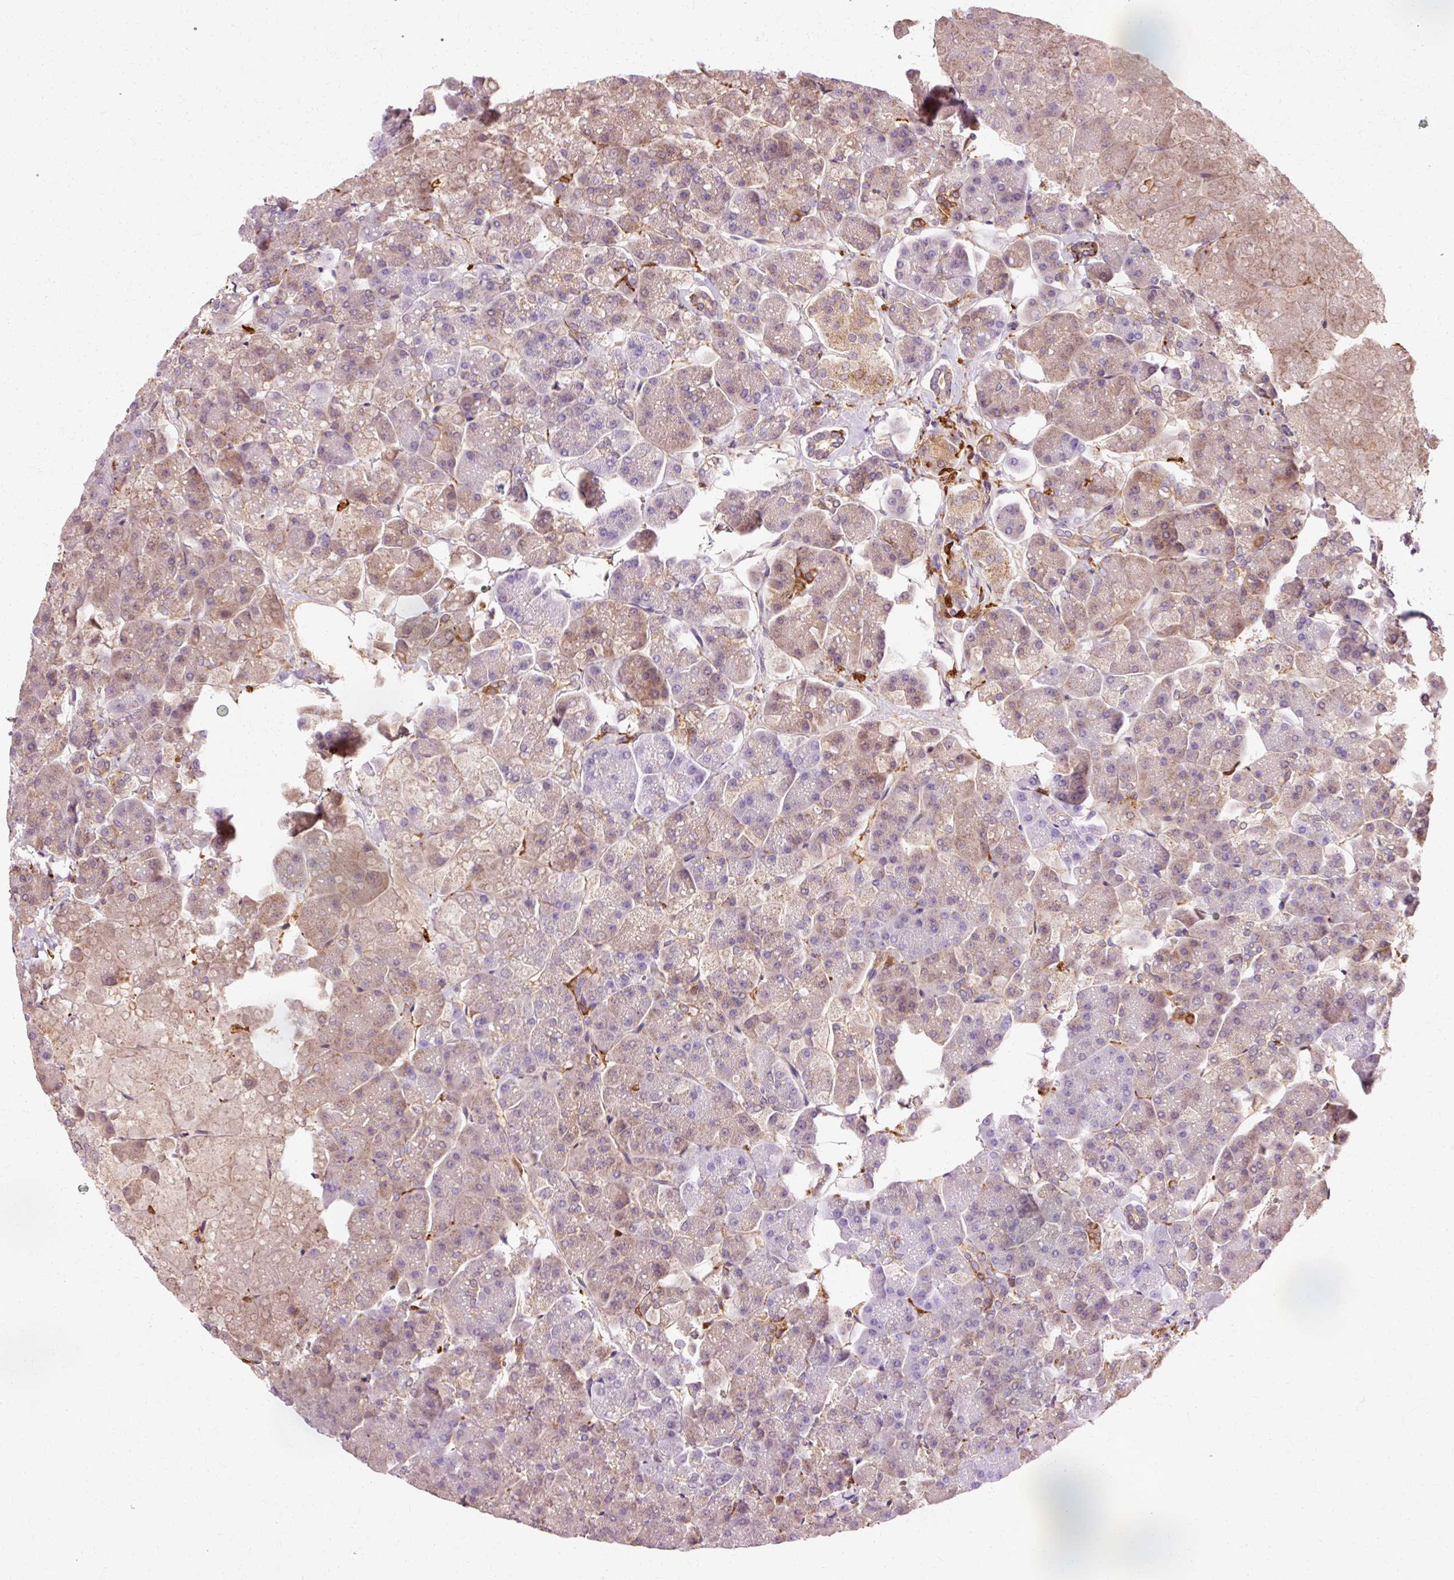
{"staining": {"intensity": "weak", "quantity": "25%-75%", "location": "cytoplasmic/membranous"}, "tissue": "pancreas", "cell_type": "Exocrine glandular cells", "image_type": "normal", "snomed": [{"axis": "morphology", "description": "Normal tissue, NOS"}, {"axis": "topography", "description": "Pancreas"}, {"axis": "topography", "description": "Peripheral nerve tissue"}], "caption": "Protein expression by IHC exhibits weak cytoplasmic/membranous staining in approximately 25%-75% of exocrine glandular cells in benign pancreas.", "gene": "GPX1", "patient": {"sex": "male", "age": 54}}